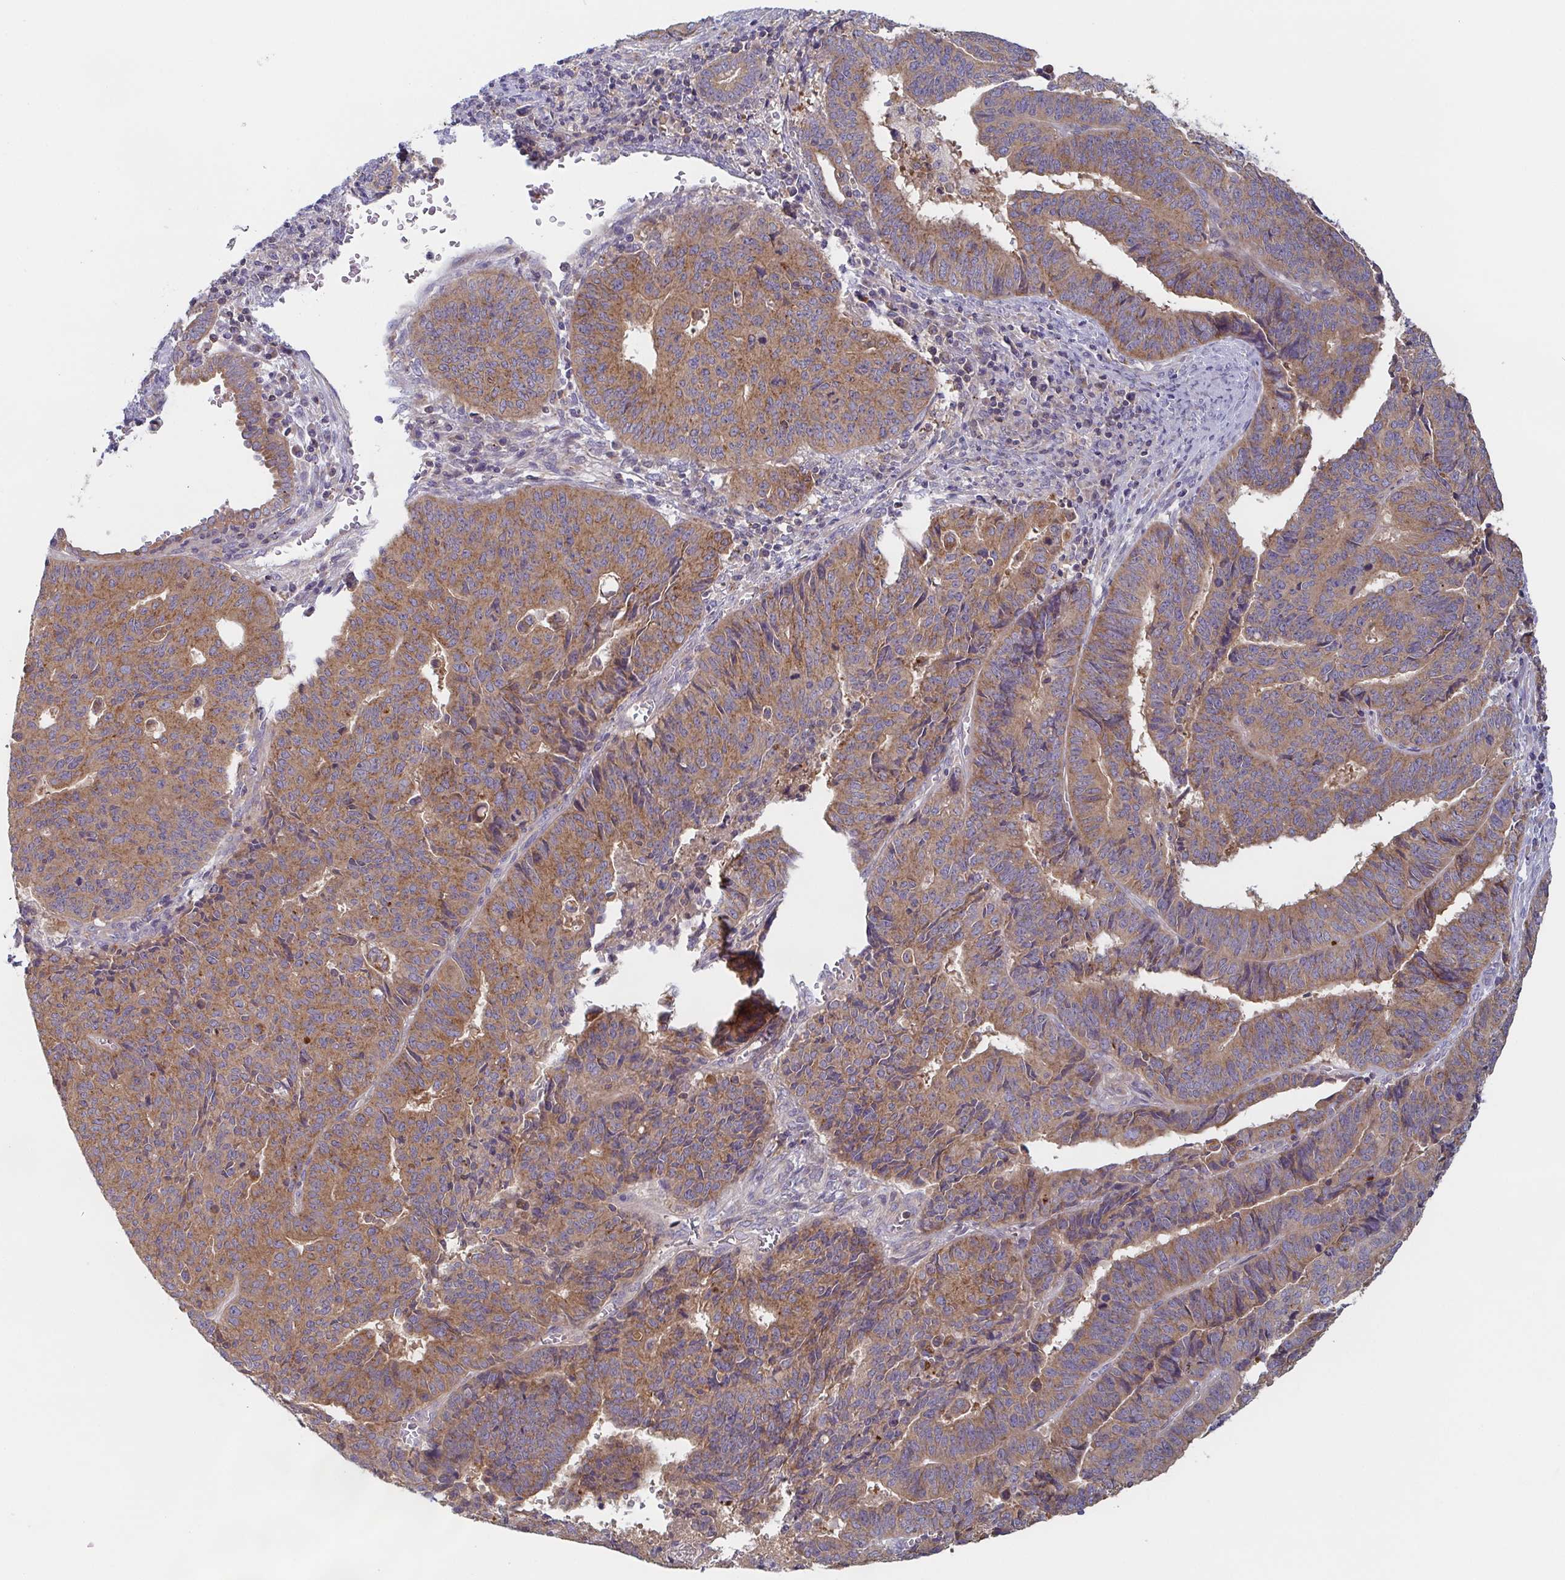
{"staining": {"intensity": "moderate", "quantity": ">75%", "location": "cytoplasmic/membranous"}, "tissue": "endometrial cancer", "cell_type": "Tumor cells", "image_type": "cancer", "snomed": [{"axis": "morphology", "description": "Adenocarcinoma, NOS"}, {"axis": "topography", "description": "Endometrium"}], "caption": "There is medium levels of moderate cytoplasmic/membranous expression in tumor cells of endometrial adenocarcinoma, as demonstrated by immunohistochemical staining (brown color).", "gene": "TUFT1", "patient": {"sex": "female", "age": 65}}